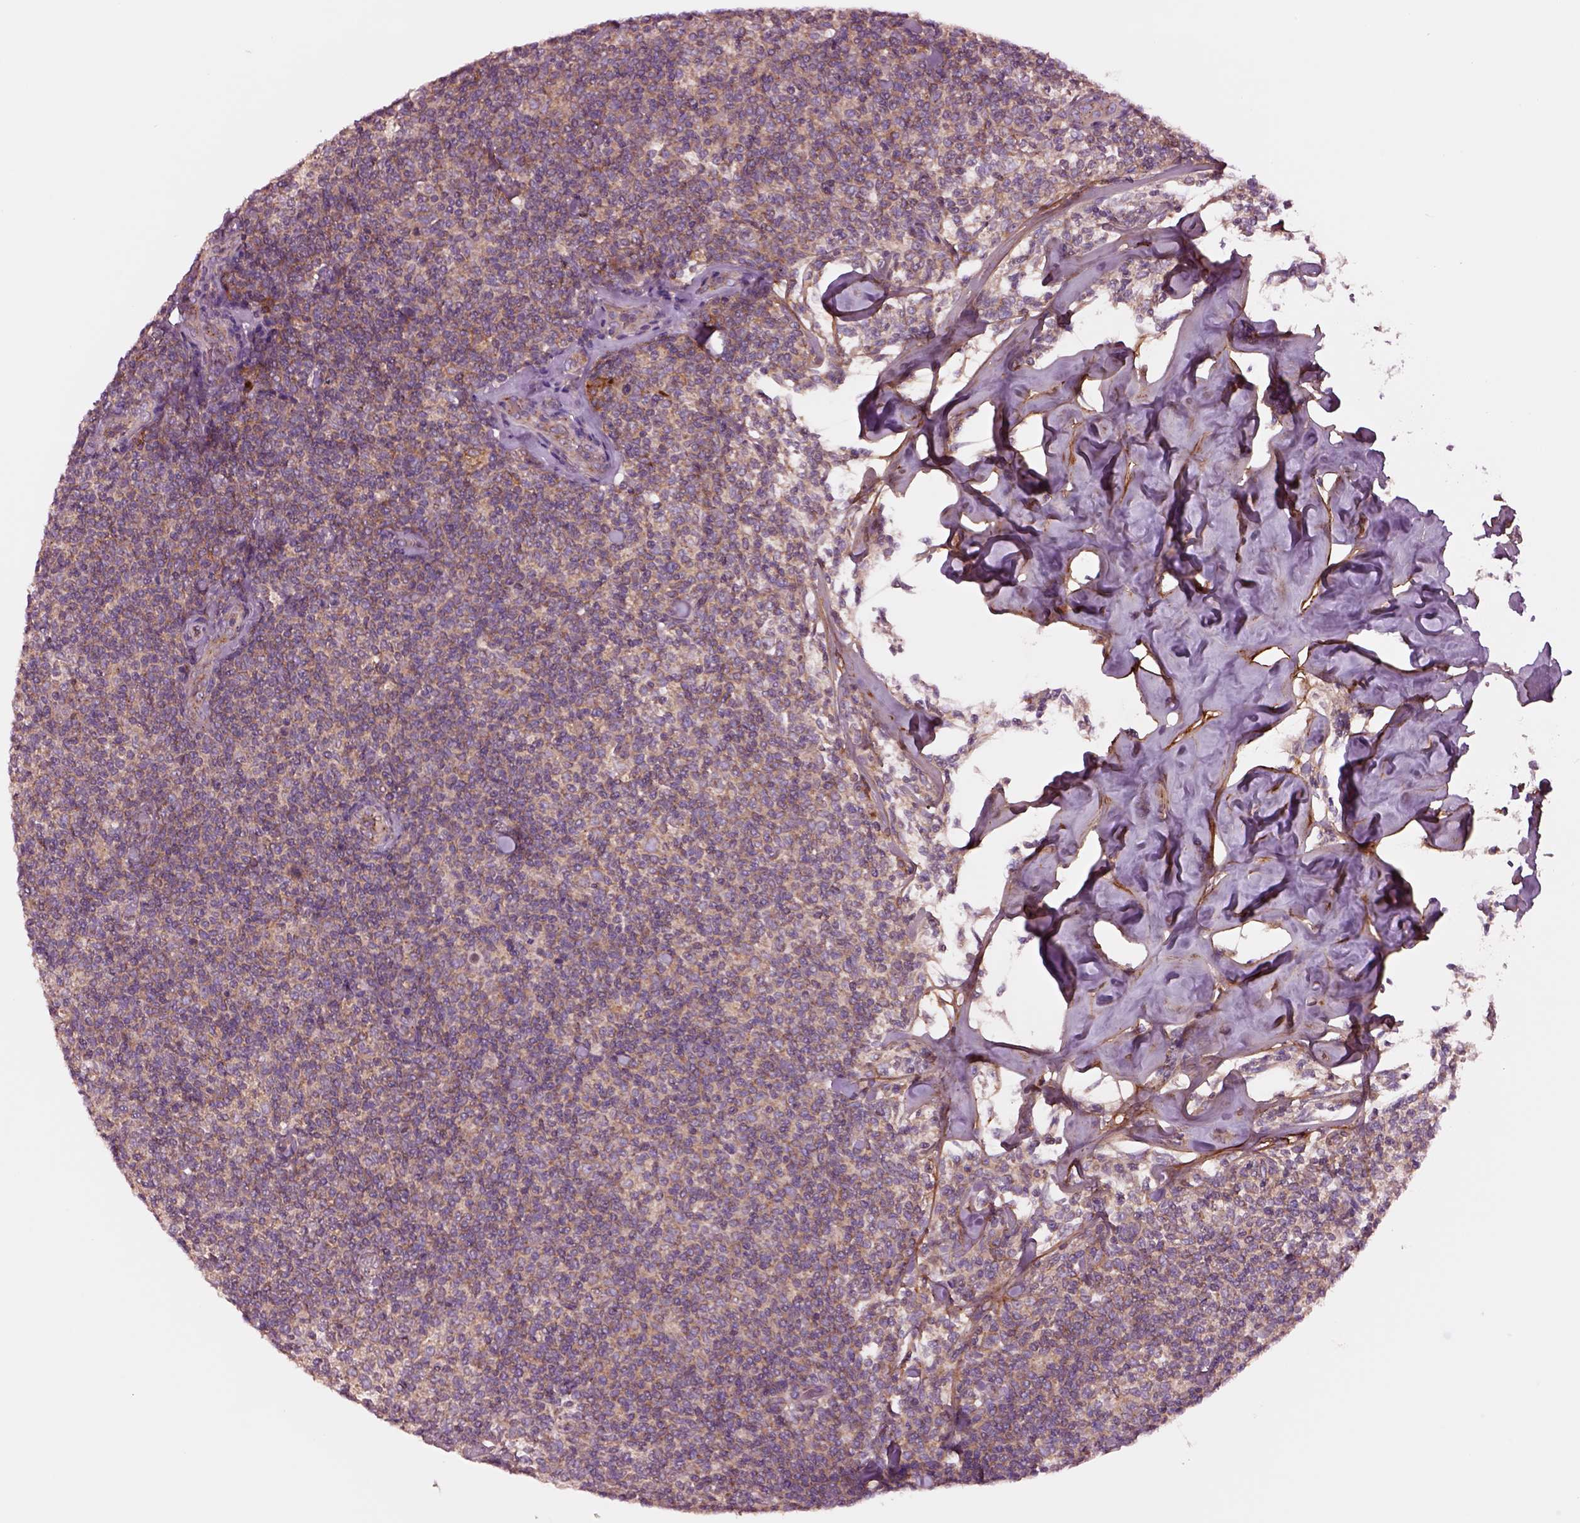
{"staining": {"intensity": "moderate", "quantity": ">75%", "location": "cytoplasmic/membranous"}, "tissue": "lymphoma", "cell_type": "Tumor cells", "image_type": "cancer", "snomed": [{"axis": "morphology", "description": "Malignant lymphoma, non-Hodgkin's type, Low grade"}, {"axis": "topography", "description": "Lymph node"}], "caption": "Lymphoma stained with a protein marker exhibits moderate staining in tumor cells.", "gene": "SEC23A", "patient": {"sex": "female", "age": 56}}